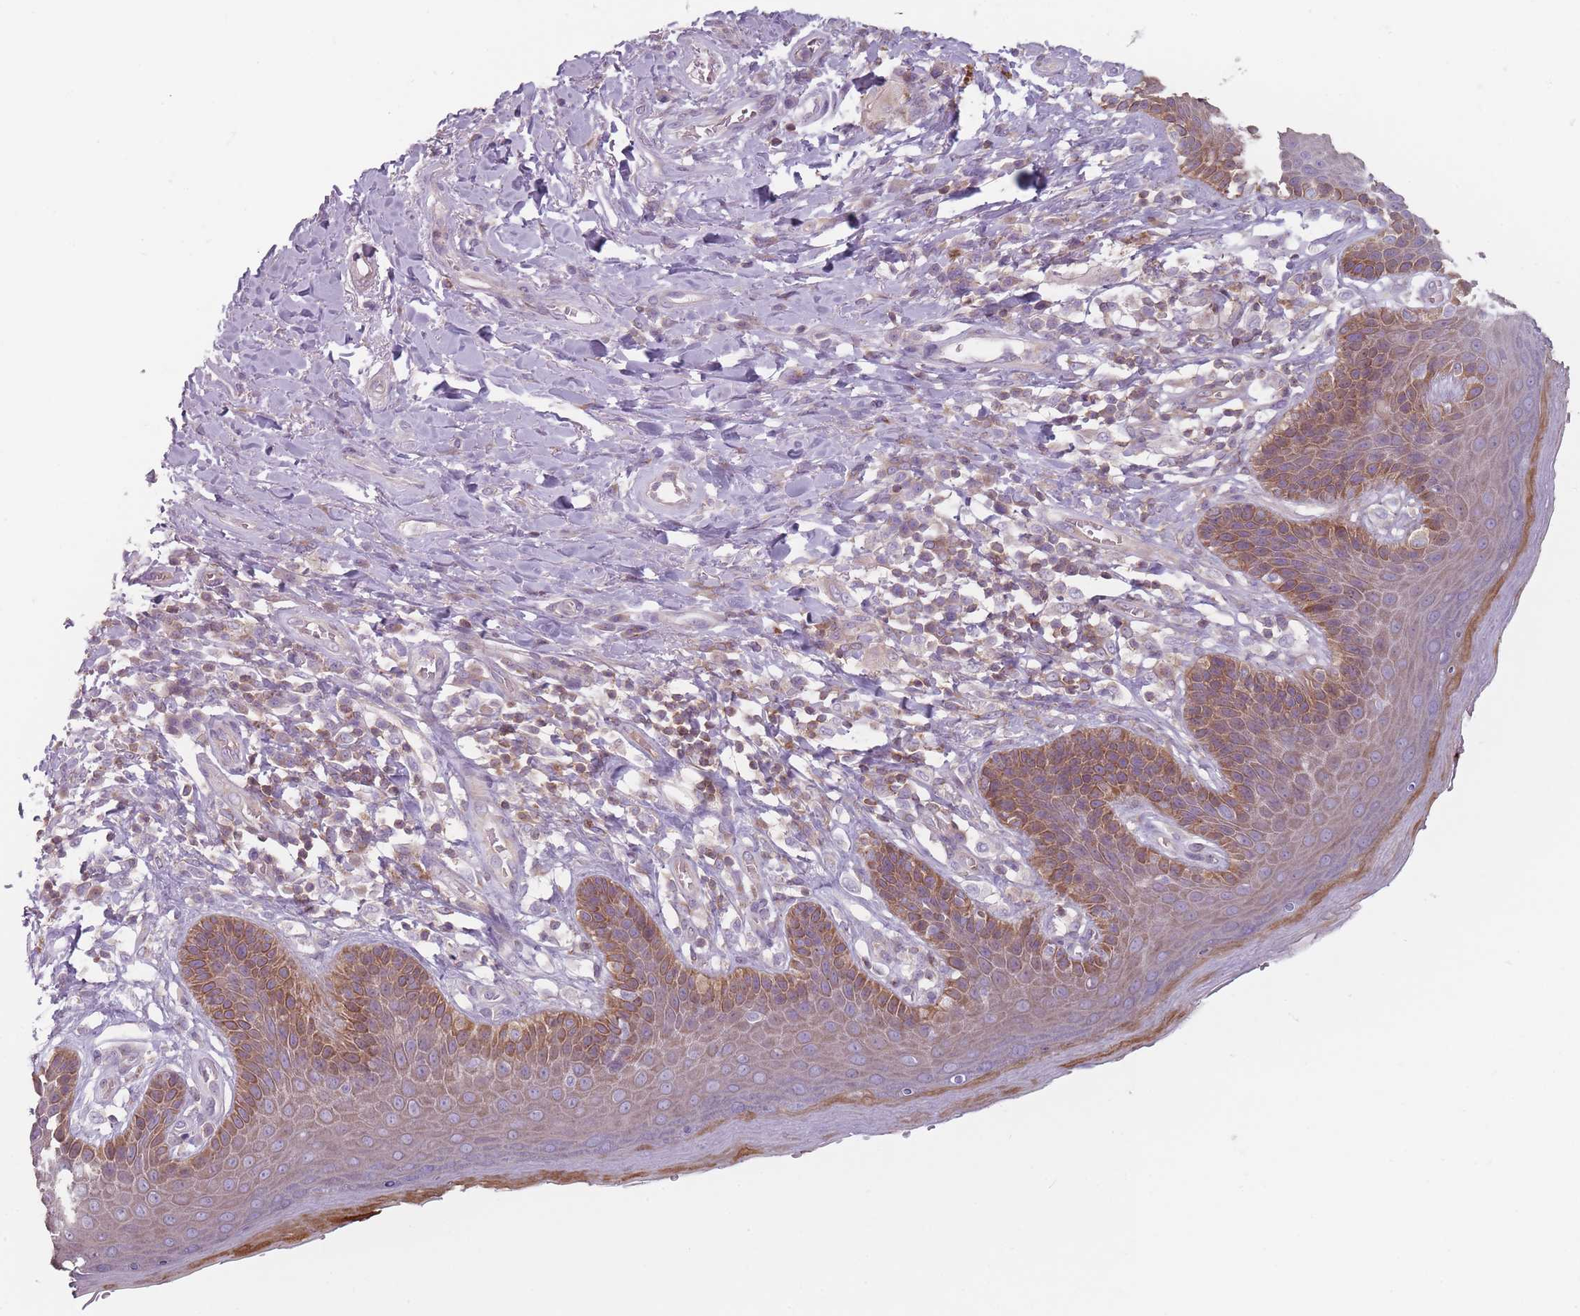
{"staining": {"intensity": "moderate", "quantity": ">75%", "location": "cytoplasmic/membranous"}, "tissue": "skin", "cell_type": "Epidermal cells", "image_type": "normal", "snomed": [{"axis": "morphology", "description": "Normal tissue, NOS"}, {"axis": "topography", "description": "Anal"}], "caption": "This is a histology image of IHC staining of benign skin, which shows moderate positivity in the cytoplasmic/membranous of epidermal cells.", "gene": "HSBP1L1", "patient": {"sex": "female", "age": 89}}